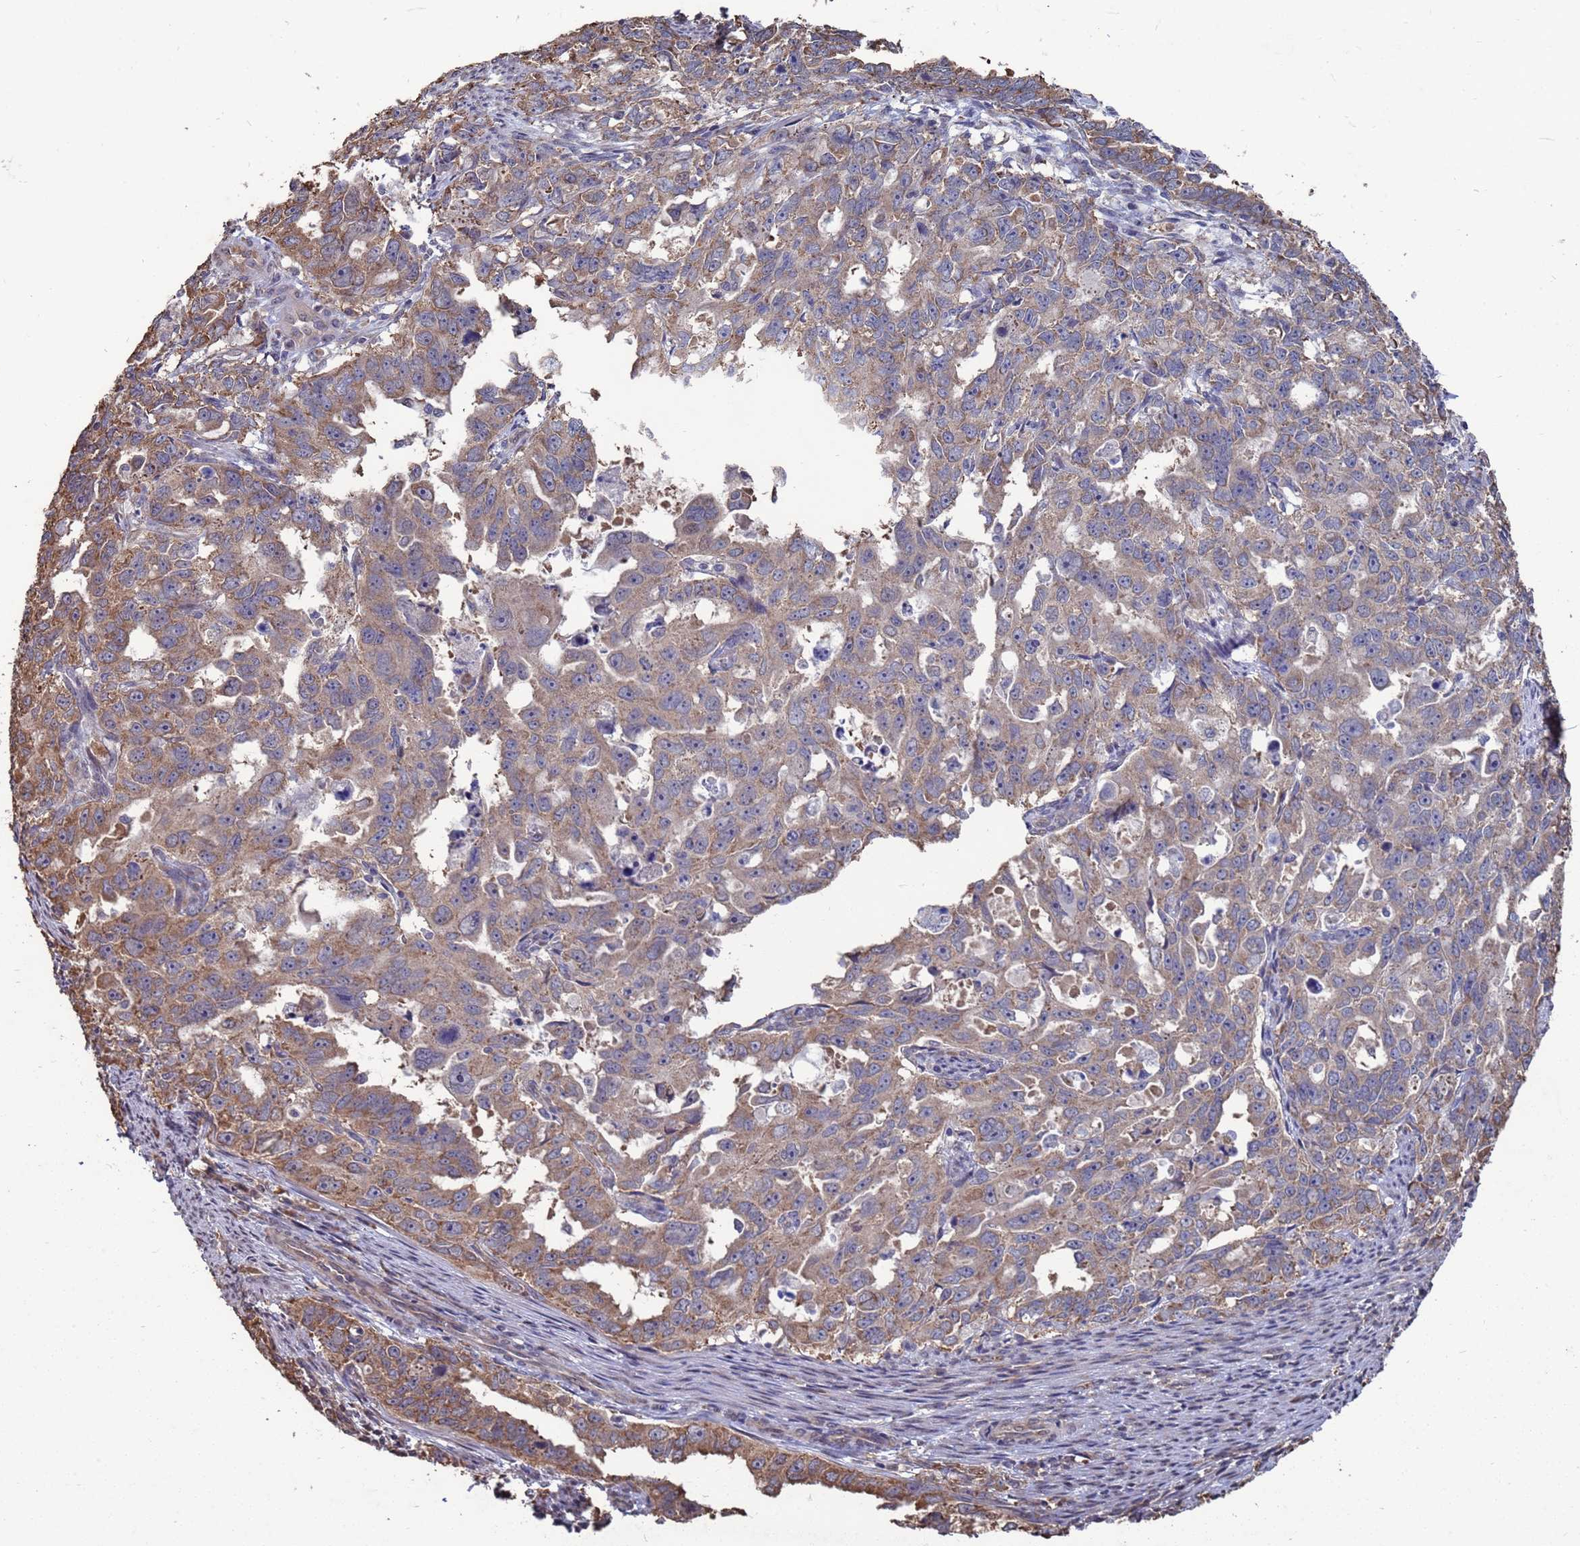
{"staining": {"intensity": "moderate", "quantity": ">75%", "location": "cytoplasmic/membranous"}, "tissue": "endometrial cancer", "cell_type": "Tumor cells", "image_type": "cancer", "snomed": [{"axis": "morphology", "description": "Adenocarcinoma, NOS"}, {"axis": "topography", "description": "Endometrium"}], "caption": "Protein staining by IHC demonstrates moderate cytoplasmic/membranous staining in about >75% of tumor cells in endometrial adenocarcinoma.", "gene": "CFAP119", "patient": {"sex": "female", "age": 65}}